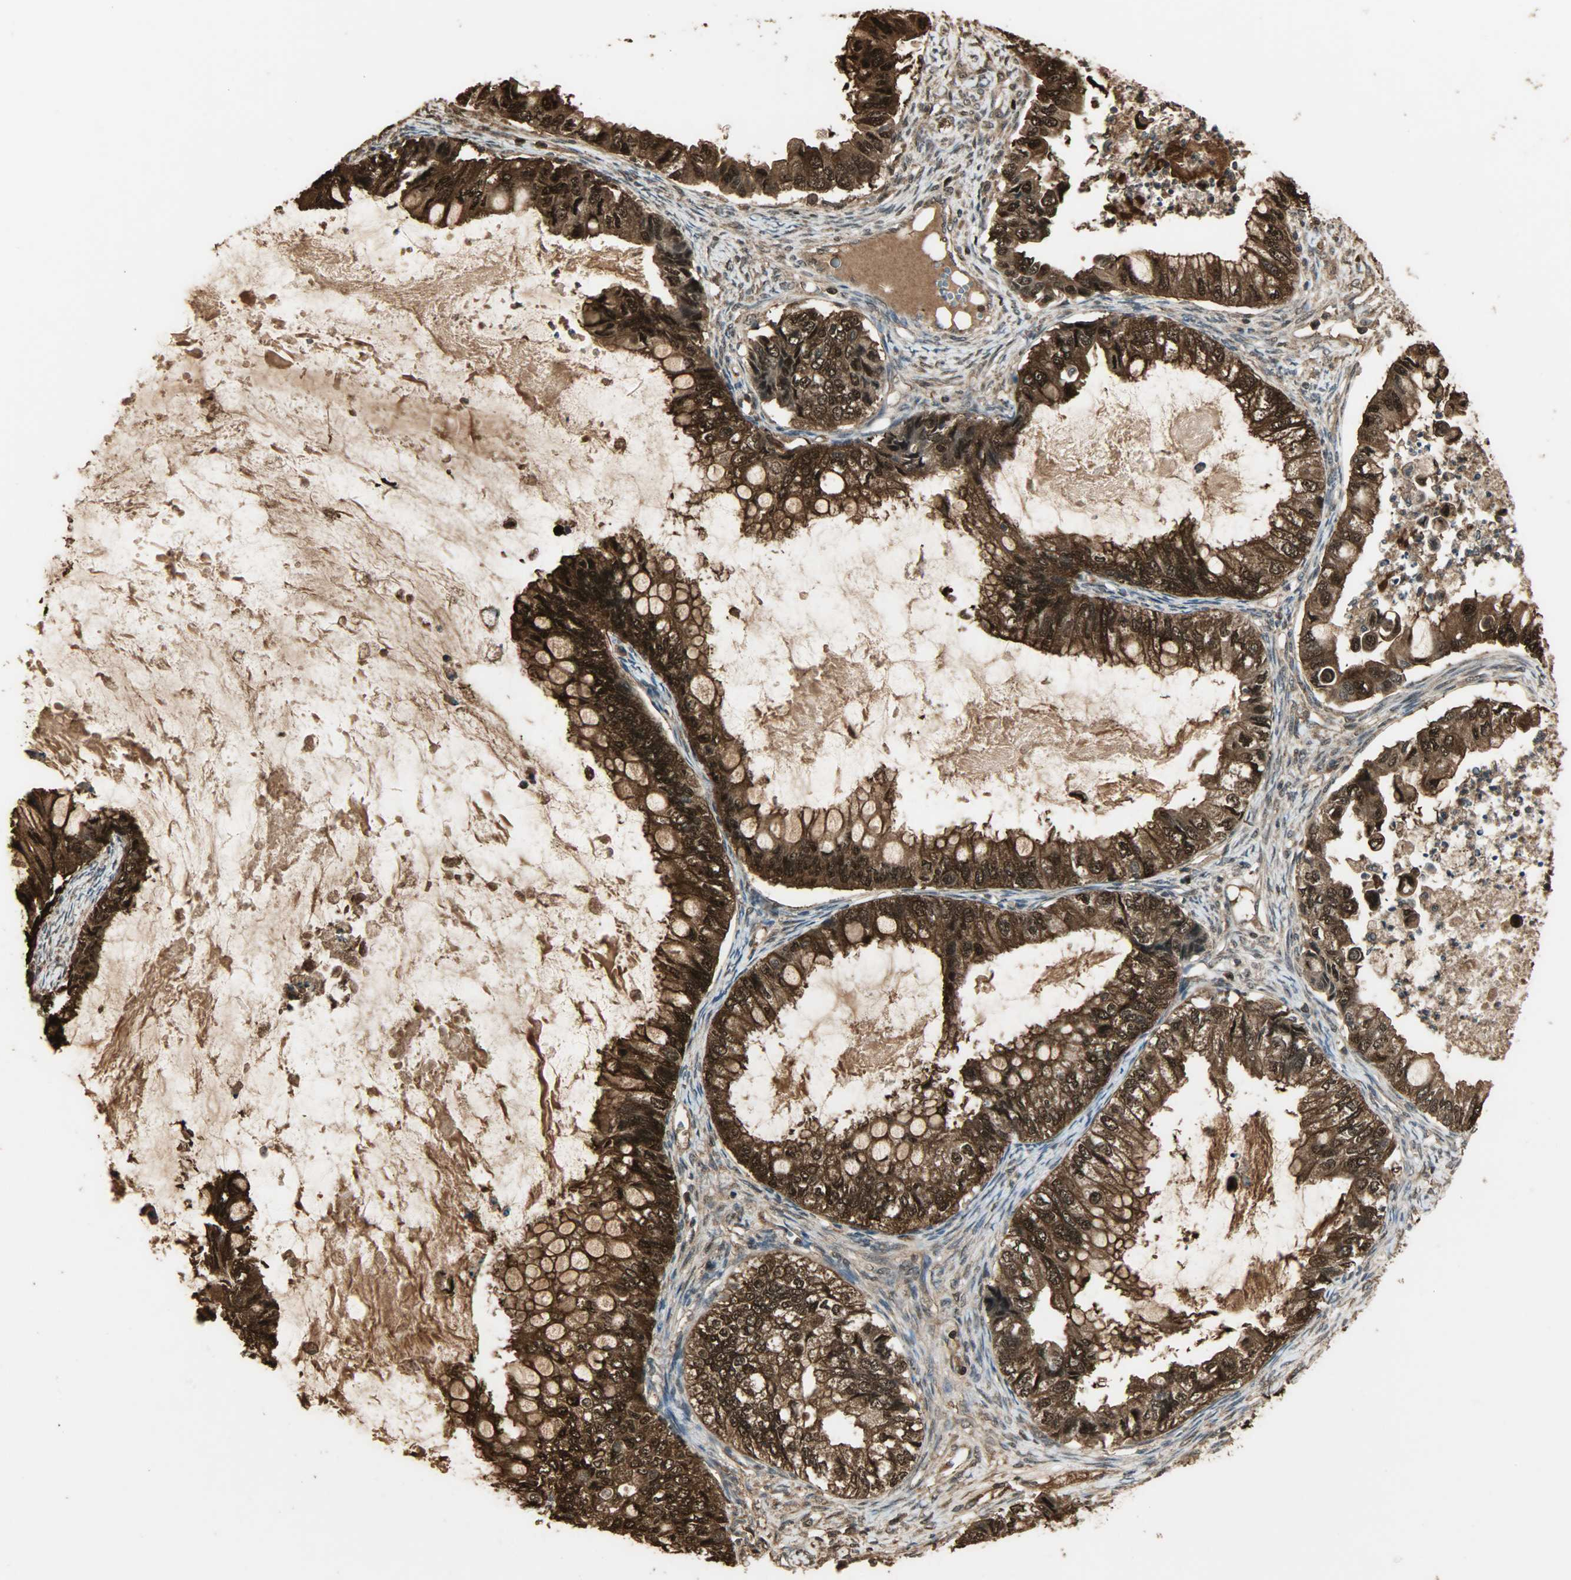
{"staining": {"intensity": "strong", "quantity": ">75%", "location": "cytoplasmic/membranous,nuclear"}, "tissue": "ovarian cancer", "cell_type": "Tumor cells", "image_type": "cancer", "snomed": [{"axis": "morphology", "description": "Cystadenocarcinoma, mucinous, NOS"}, {"axis": "topography", "description": "Ovary"}], "caption": "An IHC photomicrograph of tumor tissue is shown. Protein staining in brown shows strong cytoplasmic/membranous and nuclear positivity in ovarian cancer (mucinous cystadenocarcinoma) within tumor cells.", "gene": "YWHAZ", "patient": {"sex": "female", "age": 80}}